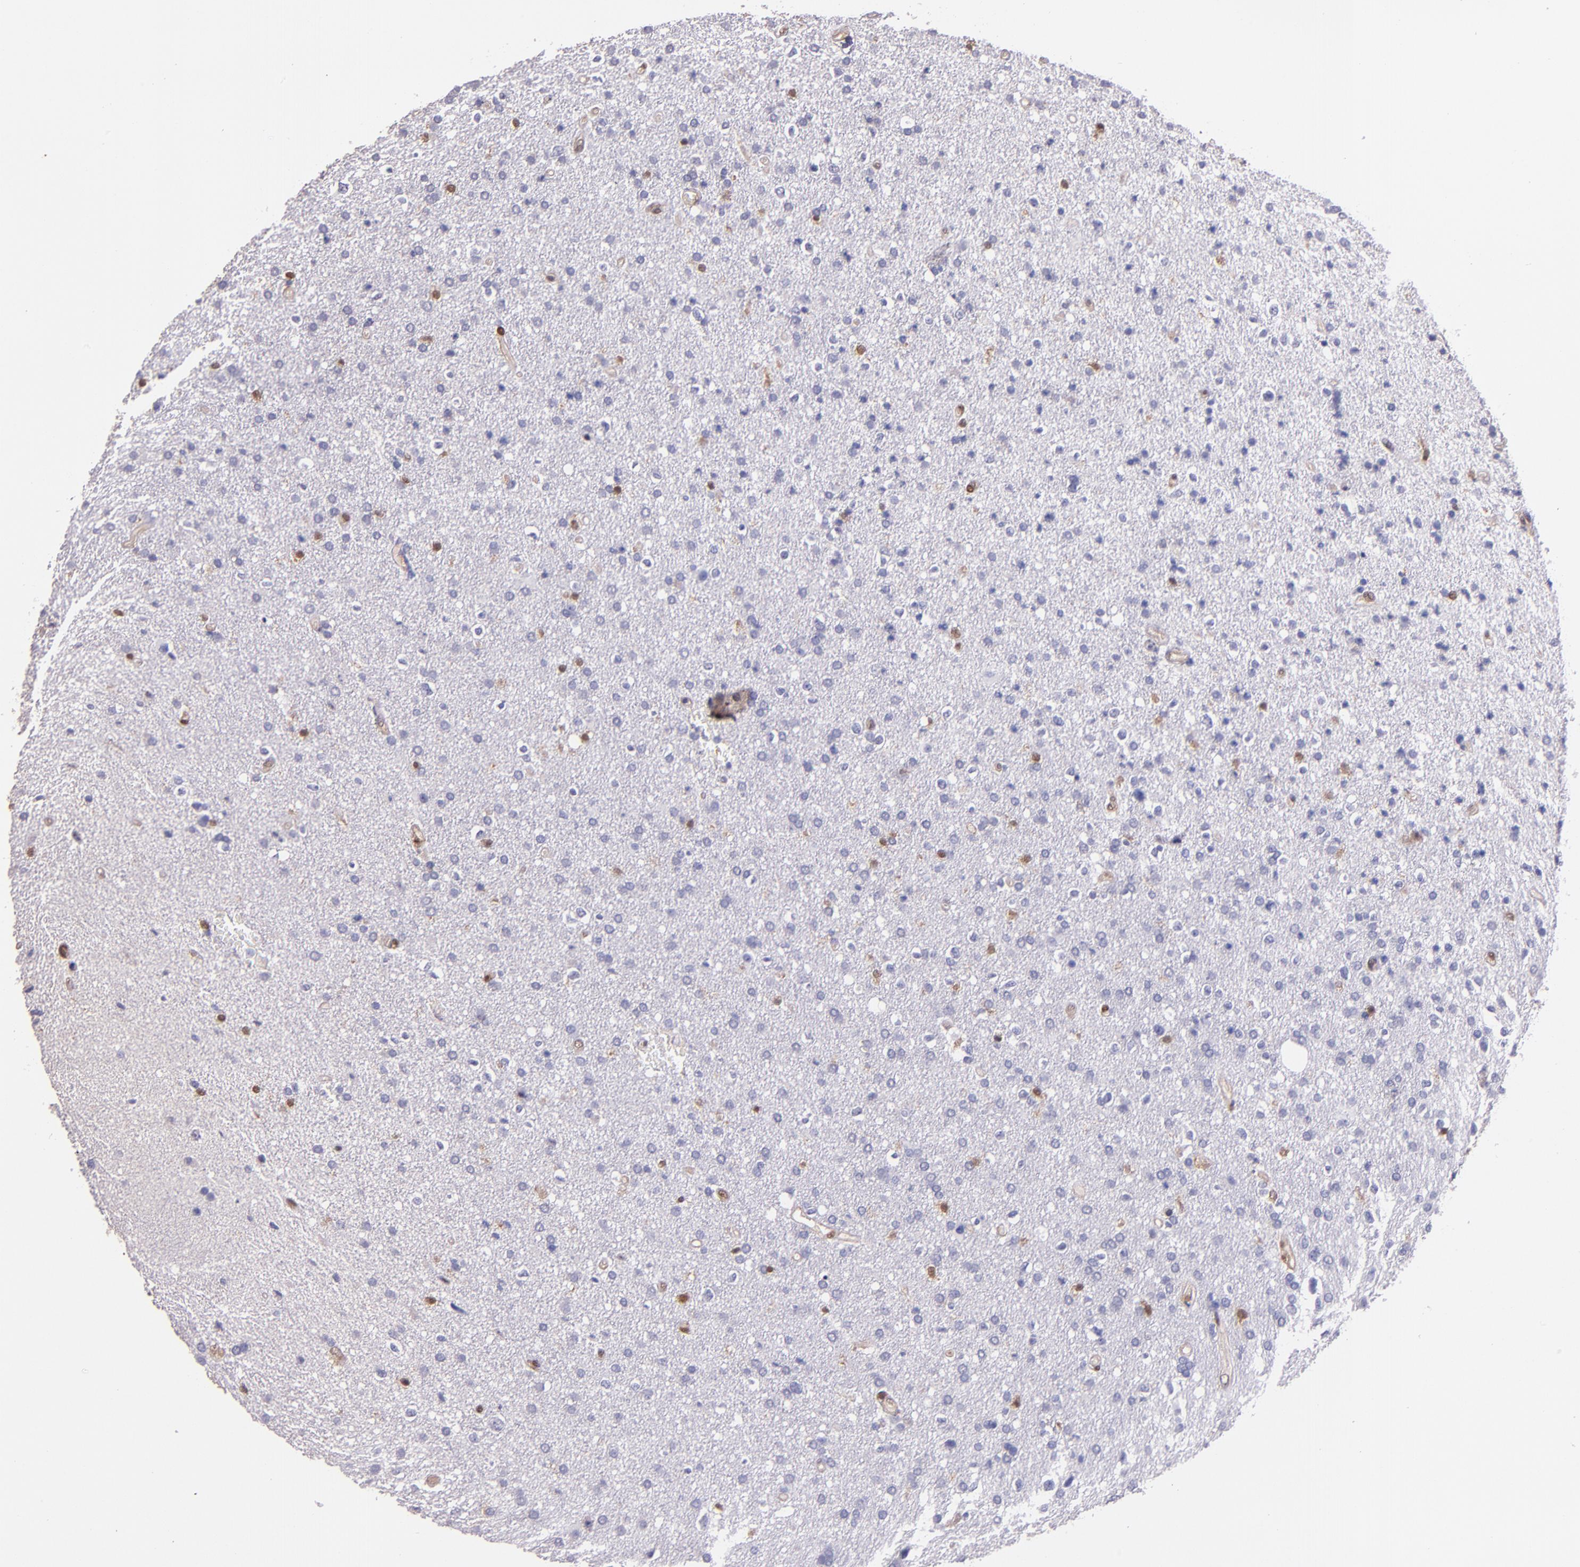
{"staining": {"intensity": "weak", "quantity": "<25%", "location": "nuclear"}, "tissue": "glioma", "cell_type": "Tumor cells", "image_type": "cancer", "snomed": [{"axis": "morphology", "description": "Glioma, malignant, High grade"}, {"axis": "topography", "description": "Brain"}], "caption": "Glioma stained for a protein using IHC shows no staining tumor cells.", "gene": "STAT6", "patient": {"sex": "male", "age": 33}}